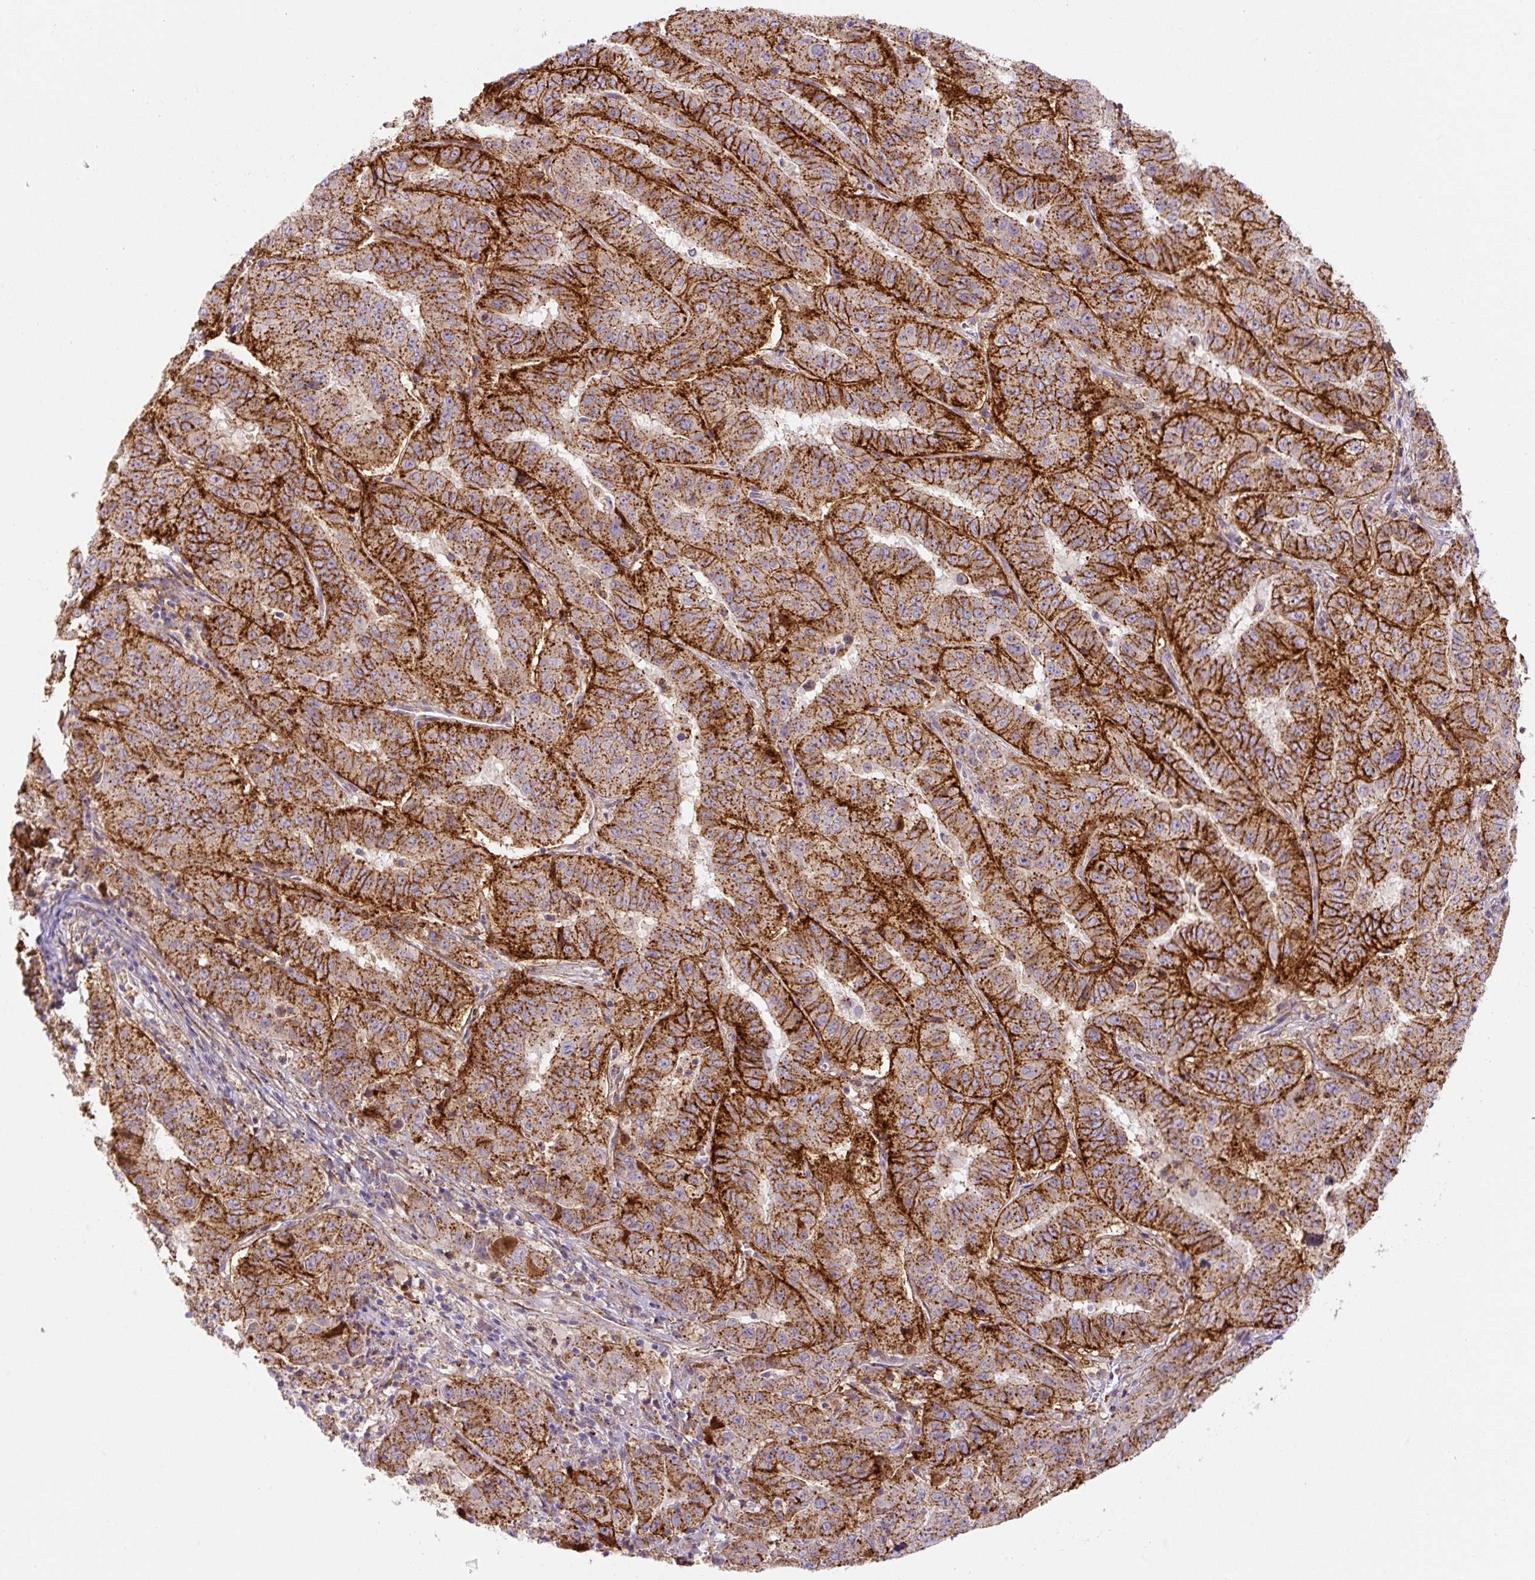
{"staining": {"intensity": "strong", "quantity": ">75%", "location": "cytoplasmic/membranous"}, "tissue": "pancreatic cancer", "cell_type": "Tumor cells", "image_type": "cancer", "snomed": [{"axis": "morphology", "description": "Adenocarcinoma, NOS"}, {"axis": "topography", "description": "Pancreas"}], "caption": "Pancreatic cancer (adenocarcinoma) was stained to show a protein in brown. There is high levels of strong cytoplasmic/membranous expression in approximately >75% of tumor cells. (Brightfield microscopy of DAB IHC at high magnification).", "gene": "ZSWIM7", "patient": {"sex": "male", "age": 63}}